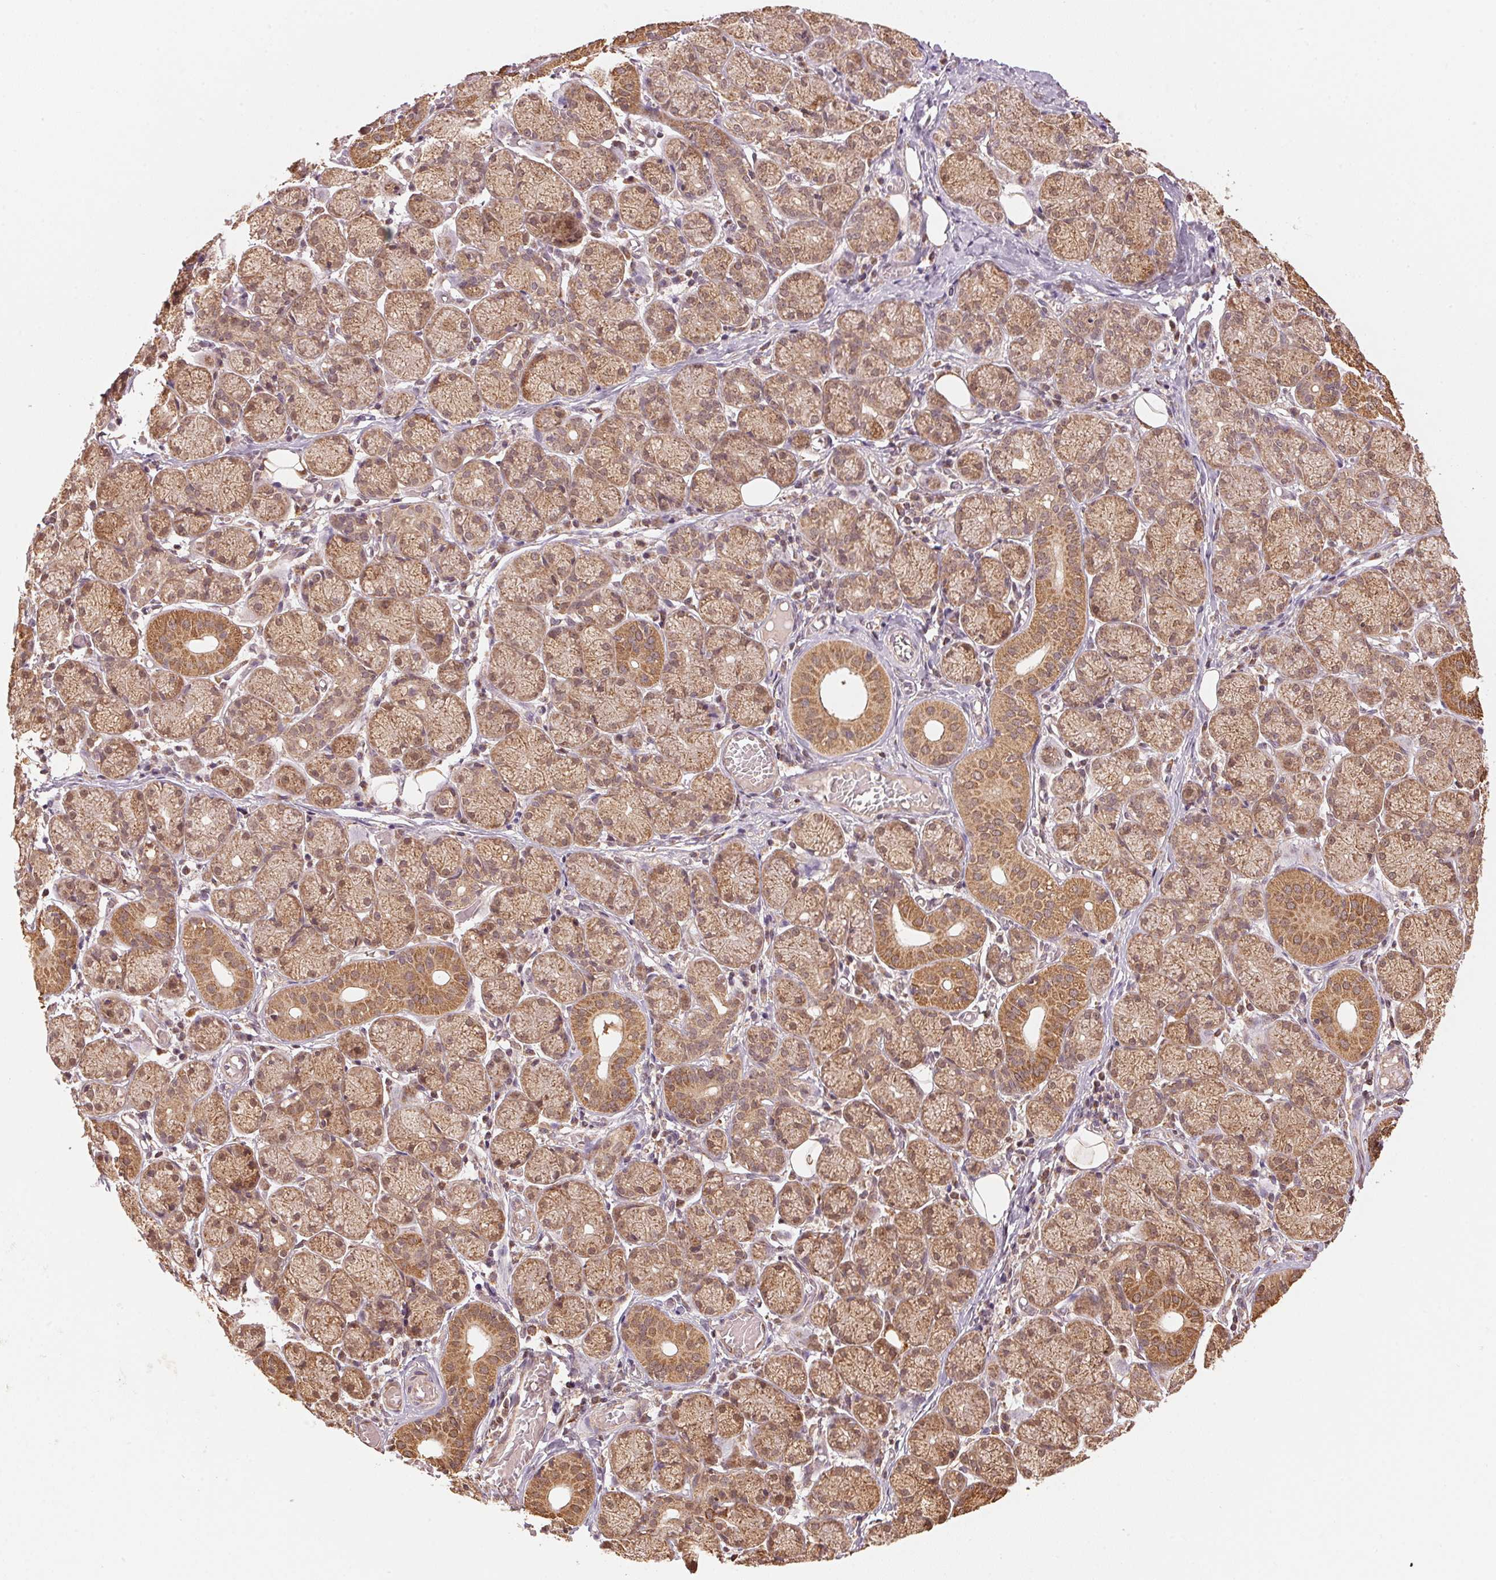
{"staining": {"intensity": "moderate", "quantity": ">75%", "location": "cytoplasmic/membranous"}, "tissue": "salivary gland", "cell_type": "Glandular cells", "image_type": "normal", "snomed": [{"axis": "morphology", "description": "Normal tissue, NOS"}, {"axis": "topography", "description": "Salivary gland"}, {"axis": "topography", "description": "Peripheral nerve tissue"}], "caption": "Protein expression analysis of normal human salivary gland reveals moderate cytoplasmic/membranous staining in about >75% of glandular cells.", "gene": "ARHGAP6", "patient": {"sex": "female", "age": 24}}